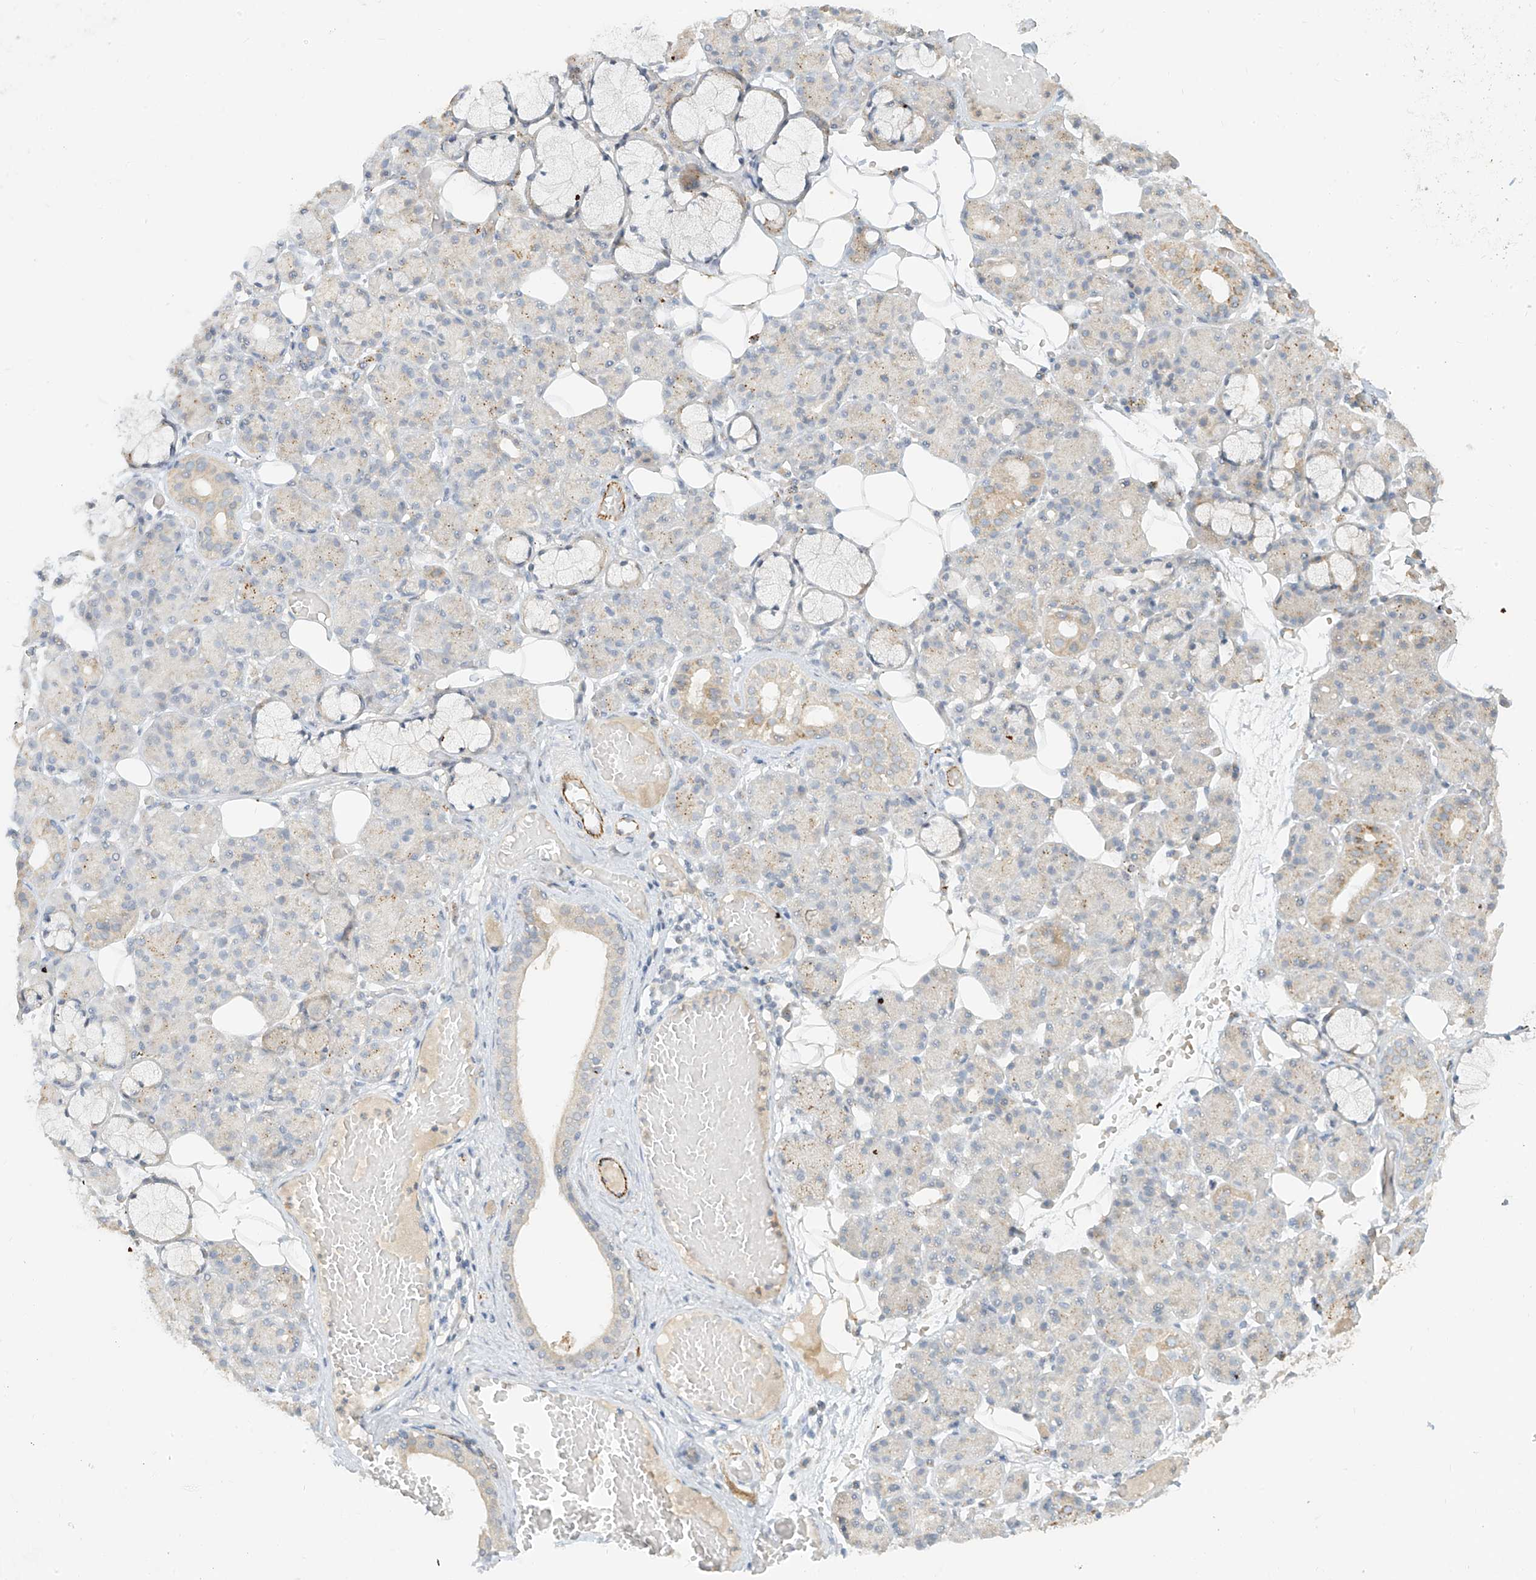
{"staining": {"intensity": "weak", "quantity": "<25%", "location": "cytoplasmic/membranous"}, "tissue": "salivary gland", "cell_type": "Glandular cells", "image_type": "normal", "snomed": [{"axis": "morphology", "description": "Normal tissue, NOS"}, {"axis": "topography", "description": "Salivary gland"}], "caption": "Photomicrograph shows no significant protein positivity in glandular cells of unremarkable salivary gland.", "gene": "C2orf42", "patient": {"sex": "male", "age": 63}}